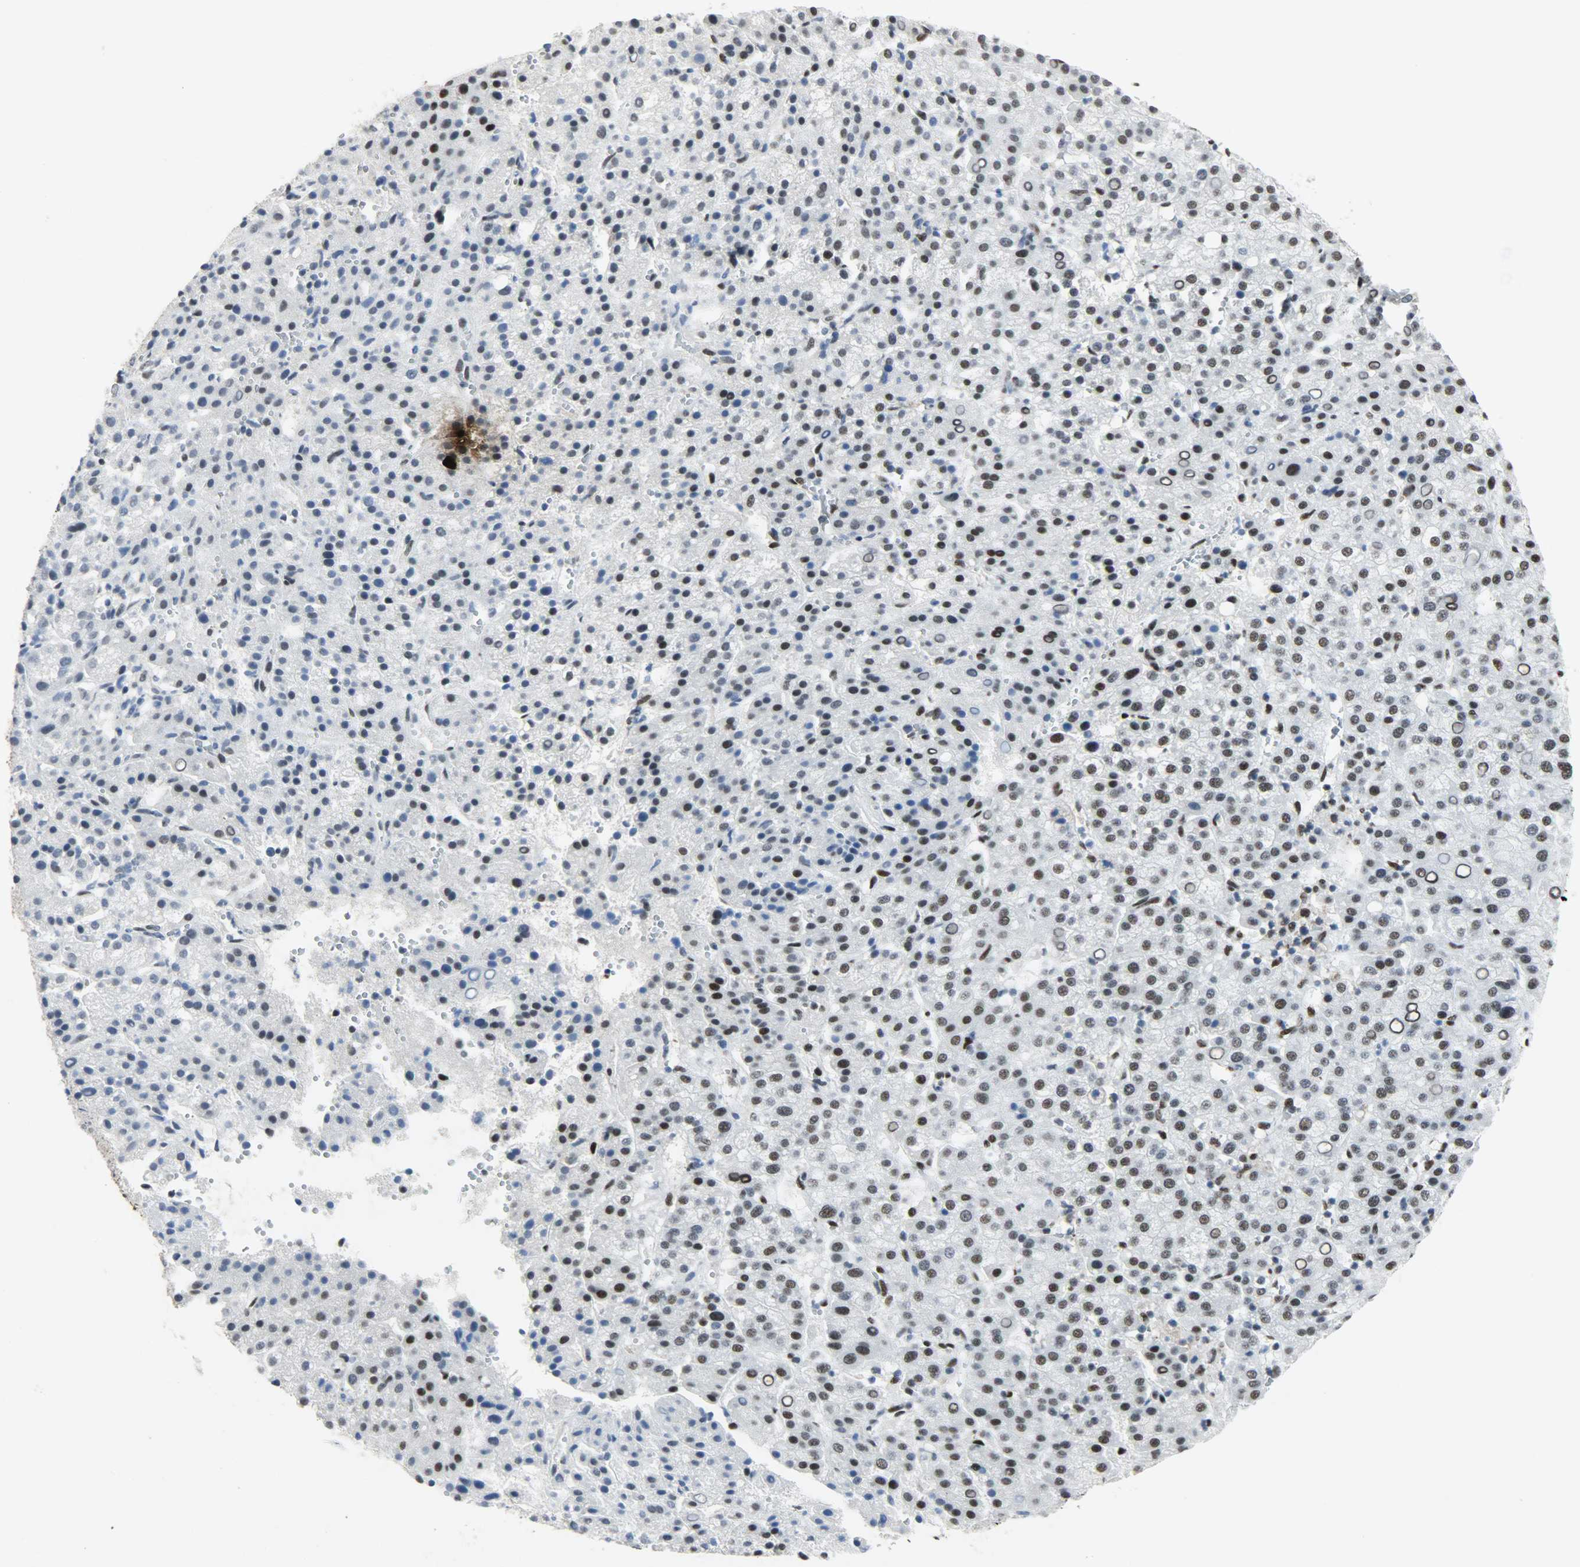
{"staining": {"intensity": "moderate", "quantity": "25%-75%", "location": "nuclear"}, "tissue": "liver cancer", "cell_type": "Tumor cells", "image_type": "cancer", "snomed": [{"axis": "morphology", "description": "Carcinoma, Hepatocellular, NOS"}, {"axis": "topography", "description": "Liver"}], "caption": "Brown immunohistochemical staining in liver cancer displays moderate nuclear expression in about 25%-75% of tumor cells.", "gene": "SSB", "patient": {"sex": "female", "age": 58}}